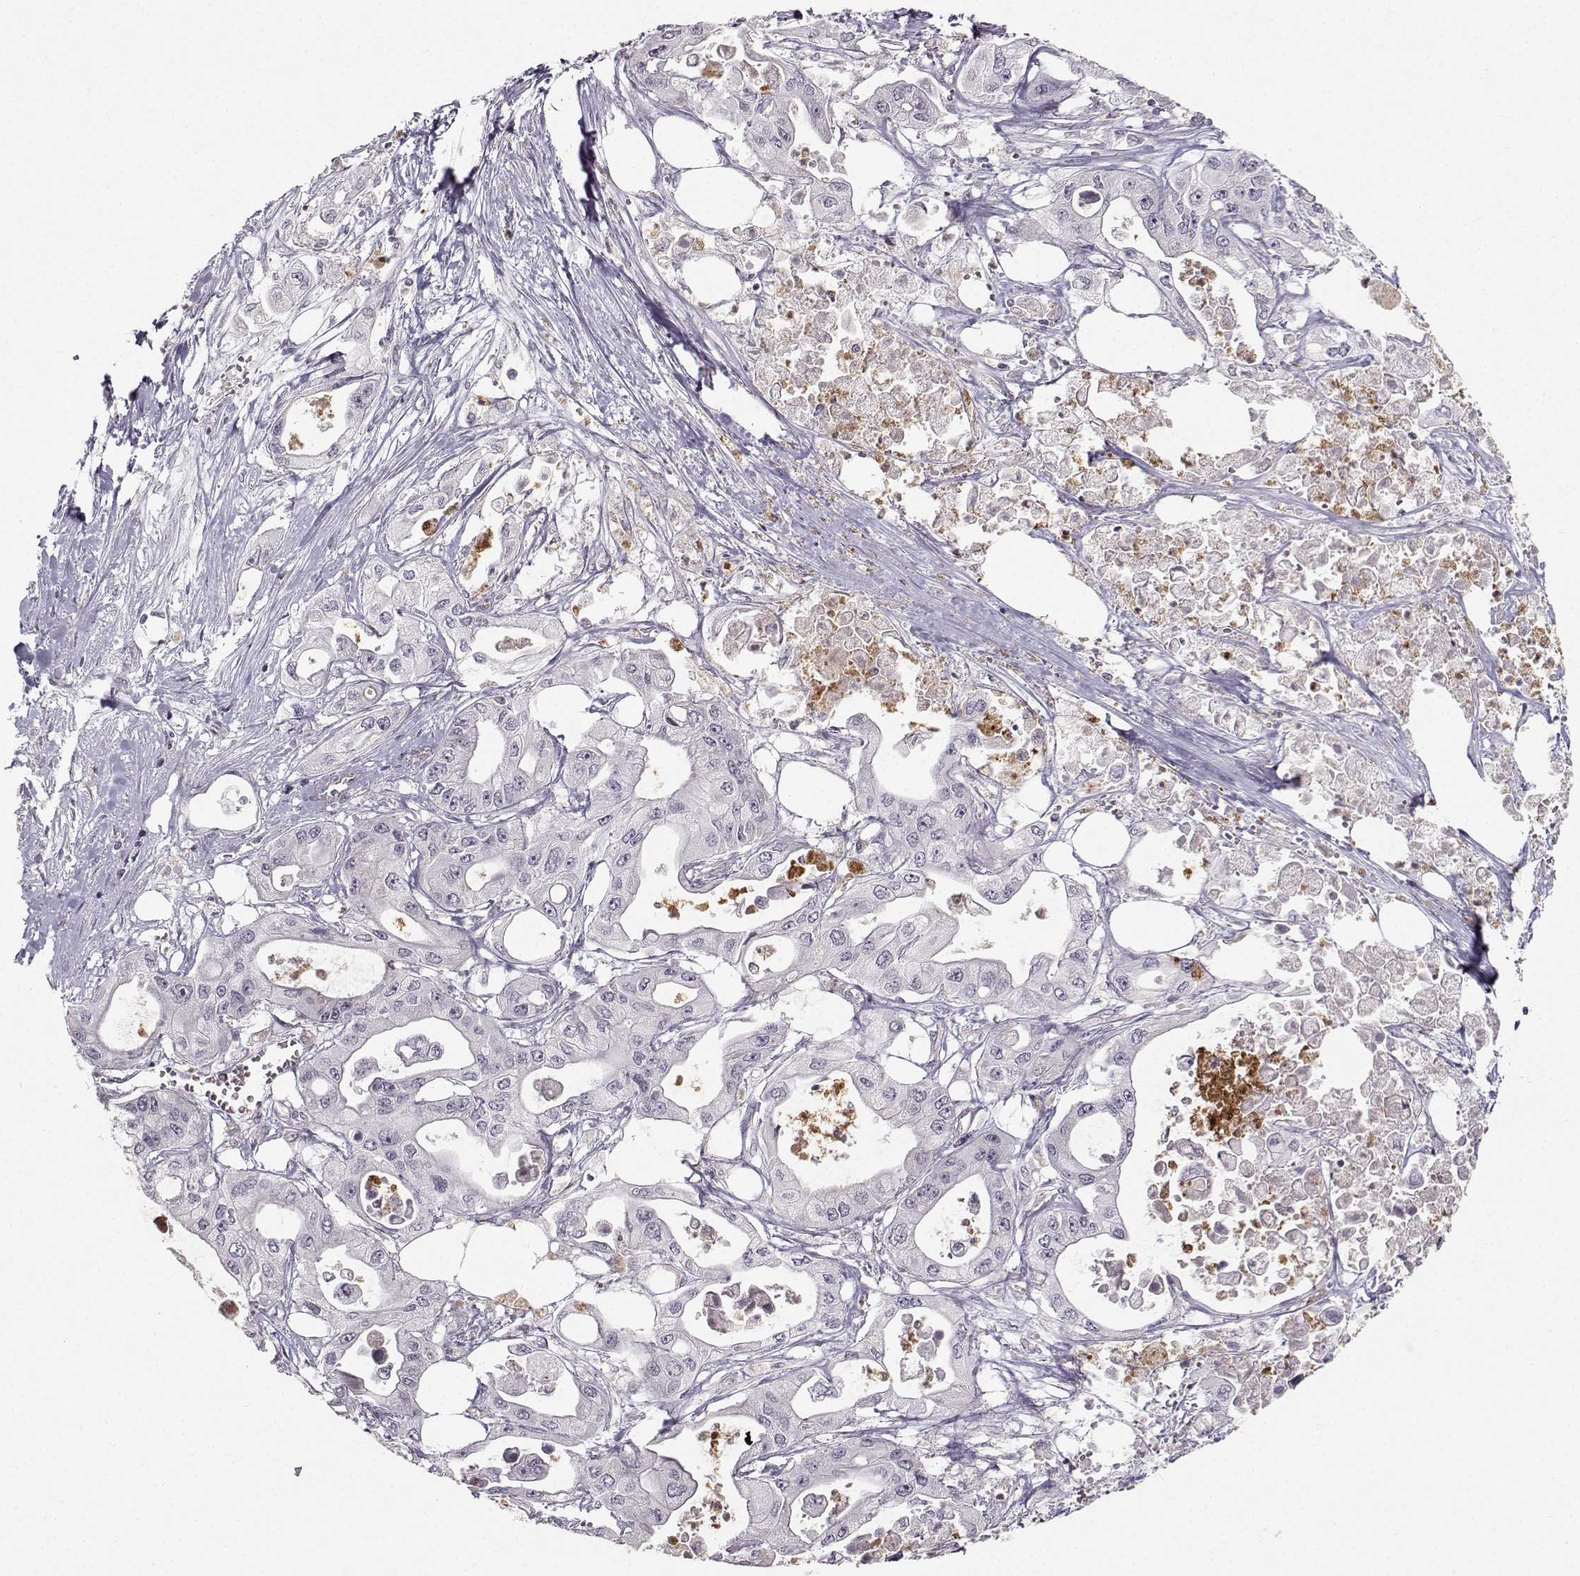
{"staining": {"intensity": "negative", "quantity": "none", "location": "none"}, "tissue": "pancreatic cancer", "cell_type": "Tumor cells", "image_type": "cancer", "snomed": [{"axis": "morphology", "description": "Adenocarcinoma, NOS"}, {"axis": "topography", "description": "Pancreas"}], "caption": "Tumor cells show no significant staining in adenocarcinoma (pancreatic).", "gene": "OPRD1", "patient": {"sex": "male", "age": 70}}